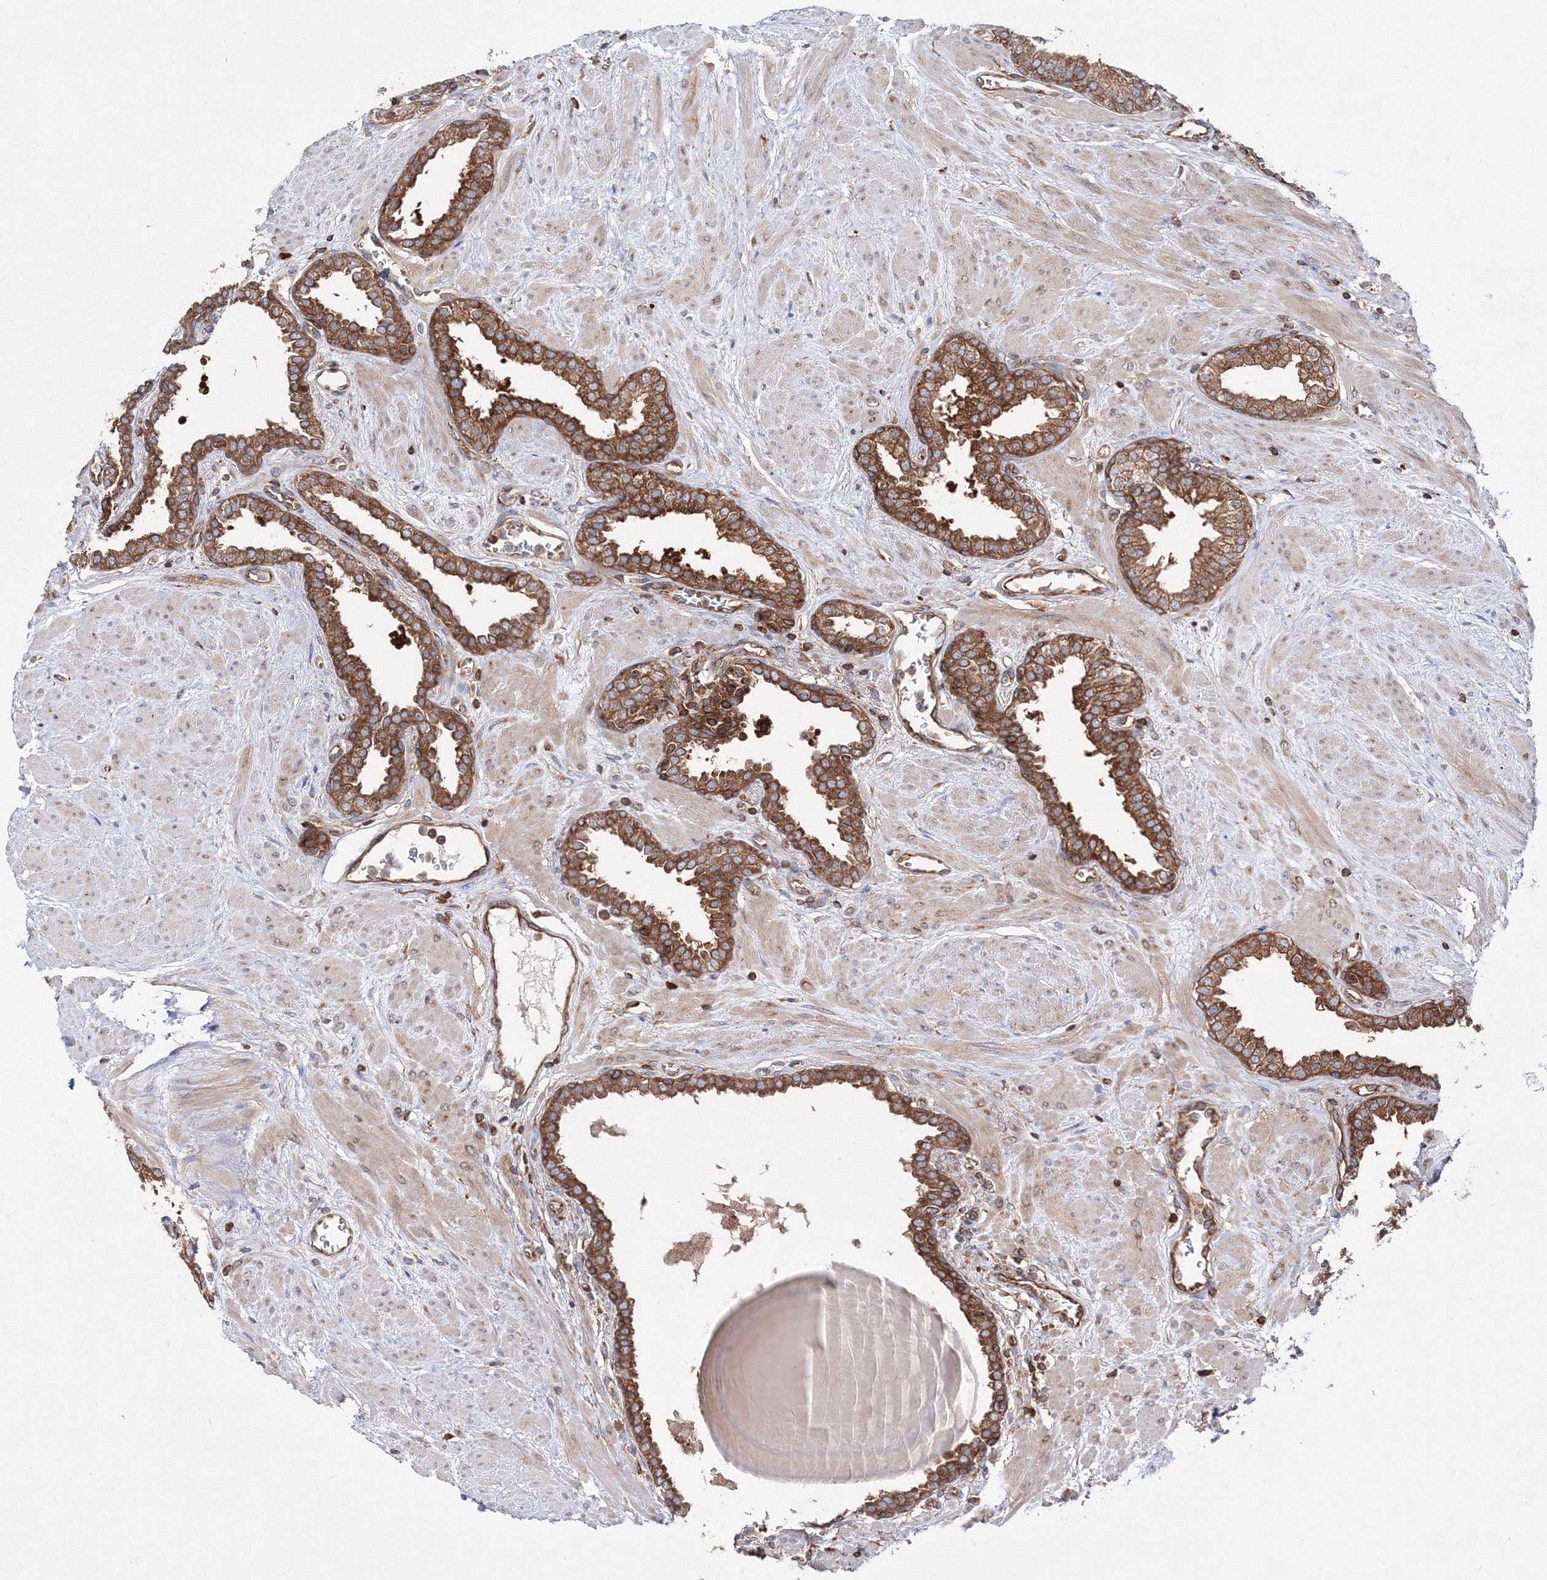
{"staining": {"intensity": "strong", "quantity": ">75%", "location": "cytoplasmic/membranous"}, "tissue": "prostate", "cell_type": "Glandular cells", "image_type": "normal", "snomed": [{"axis": "morphology", "description": "Normal tissue, NOS"}, {"axis": "topography", "description": "Prostate"}], "caption": "Glandular cells display high levels of strong cytoplasmic/membranous positivity in about >75% of cells in unremarkable prostate. (DAB IHC with brightfield microscopy, high magnification).", "gene": "HARS1", "patient": {"sex": "male", "age": 51}}